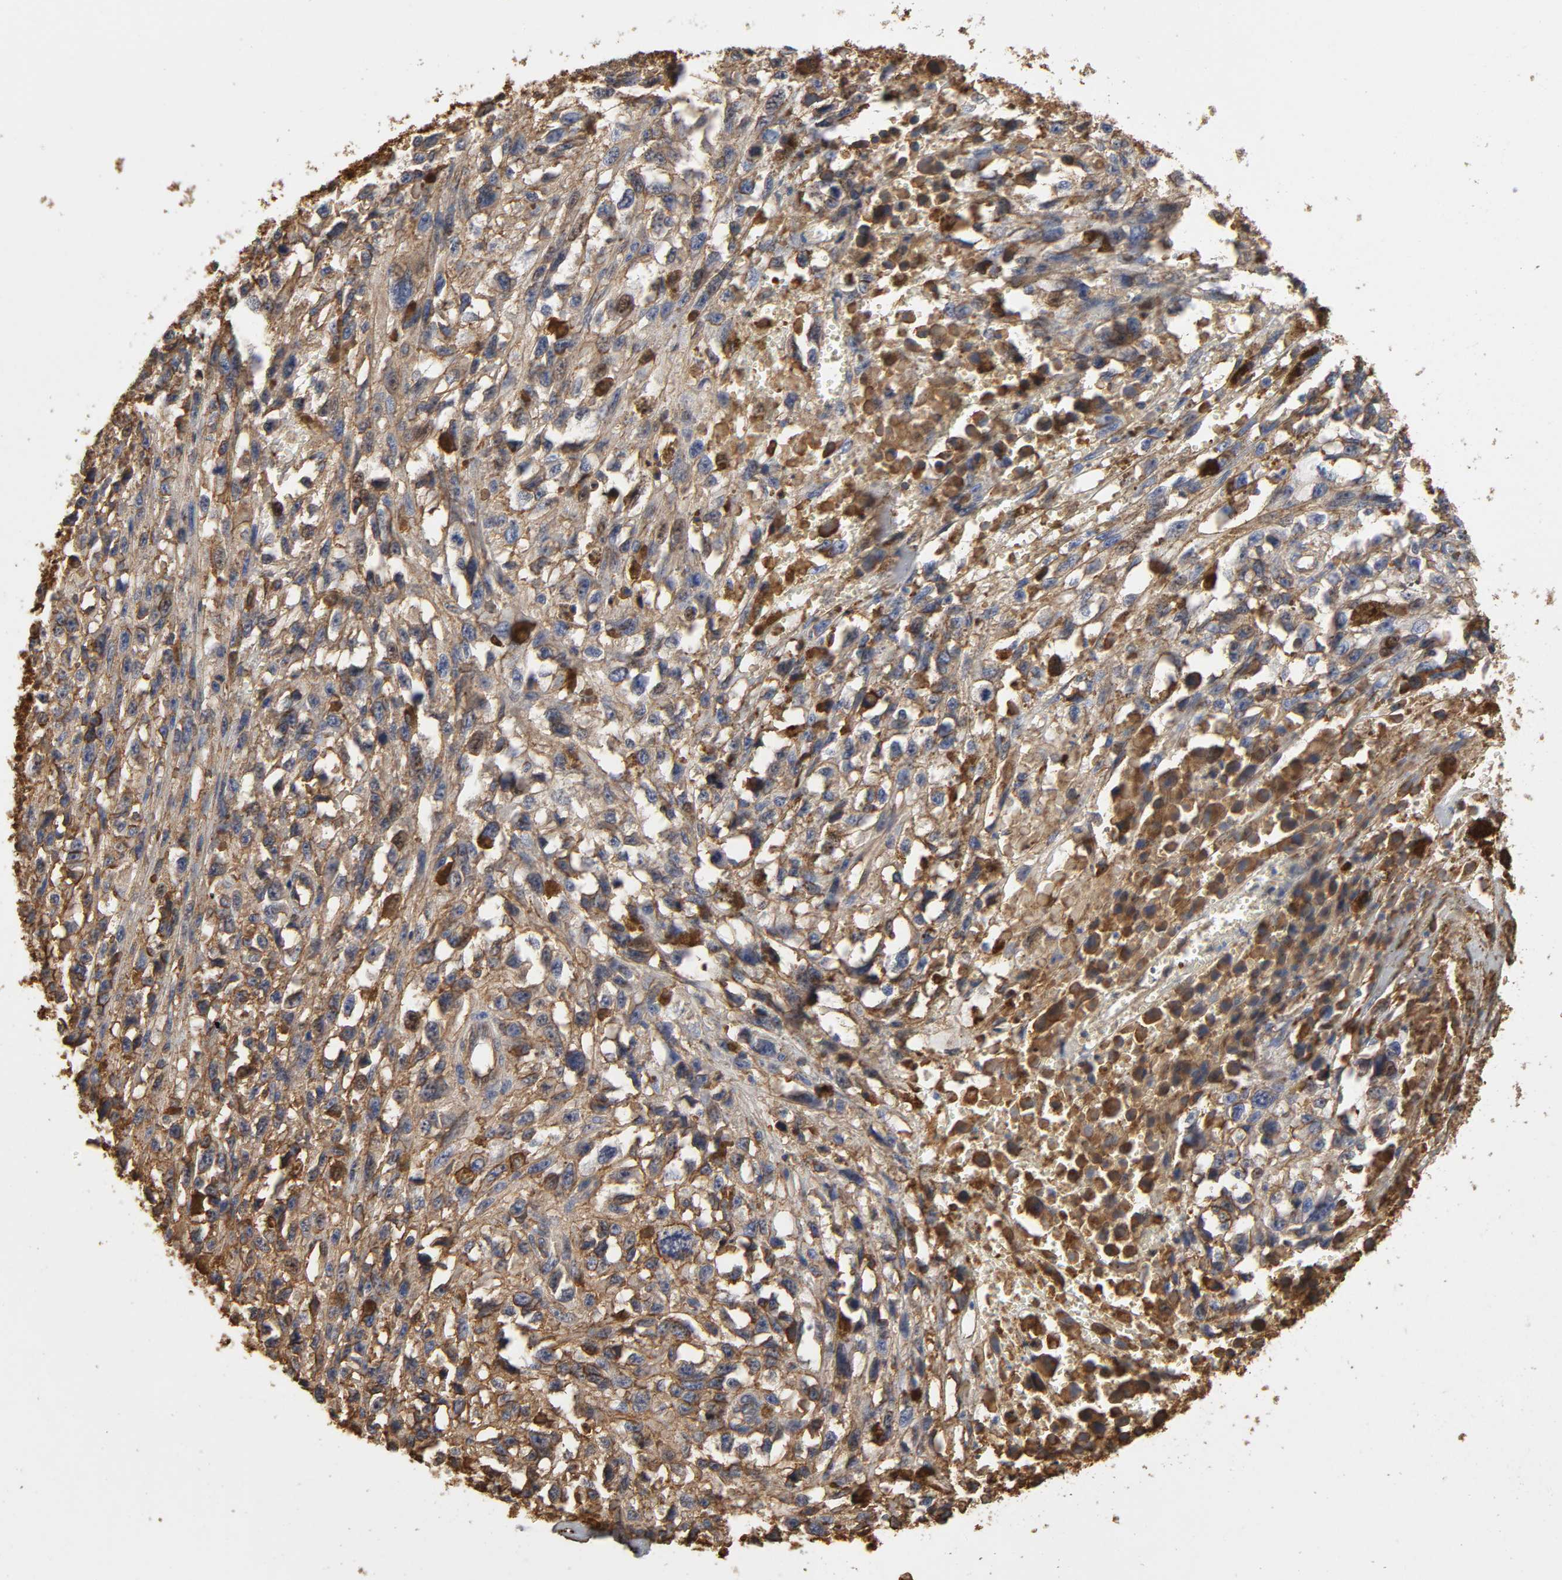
{"staining": {"intensity": "moderate", "quantity": ">75%", "location": "cytoplasmic/membranous"}, "tissue": "melanoma", "cell_type": "Tumor cells", "image_type": "cancer", "snomed": [{"axis": "morphology", "description": "Malignant melanoma, Metastatic site"}, {"axis": "topography", "description": "Lymph node"}], "caption": "Immunohistochemistry (IHC) micrograph of malignant melanoma (metastatic site) stained for a protein (brown), which demonstrates medium levels of moderate cytoplasmic/membranous positivity in approximately >75% of tumor cells.", "gene": "ANXA2", "patient": {"sex": "male", "age": 59}}